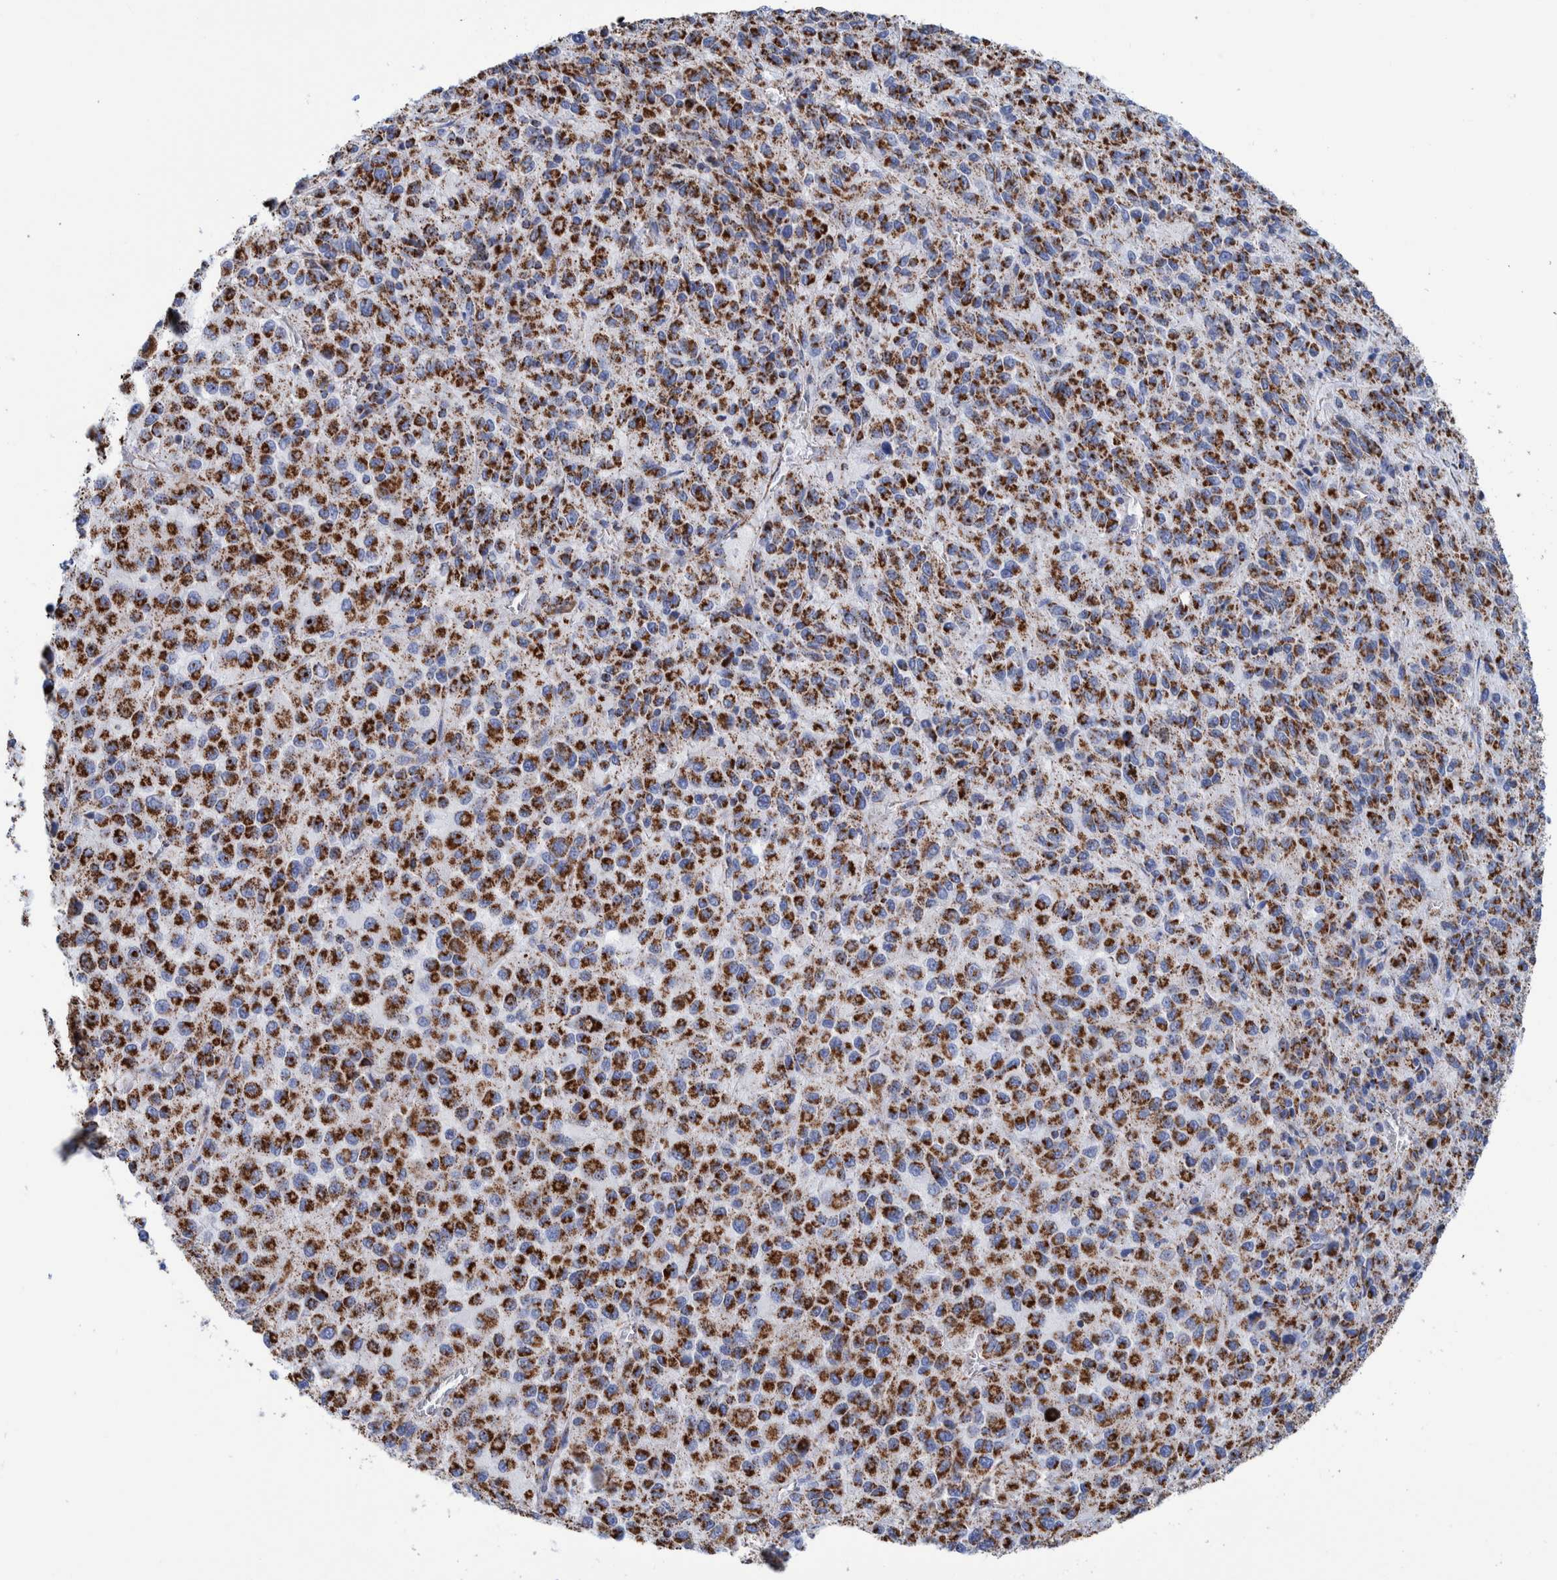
{"staining": {"intensity": "moderate", "quantity": ">75%", "location": "cytoplasmic/membranous"}, "tissue": "melanoma", "cell_type": "Tumor cells", "image_type": "cancer", "snomed": [{"axis": "morphology", "description": "Malignant melanoma, Metastatic site"}, {"axis": "topography", "description": "Lung"}], "caption": "A medium amount of moderate cytoplasmic/membranous positivity is present in about >75% of tumor cells in melanoma tissue.", "gene": "DECR1", "patient": {"sex": "male", "age": 64}}